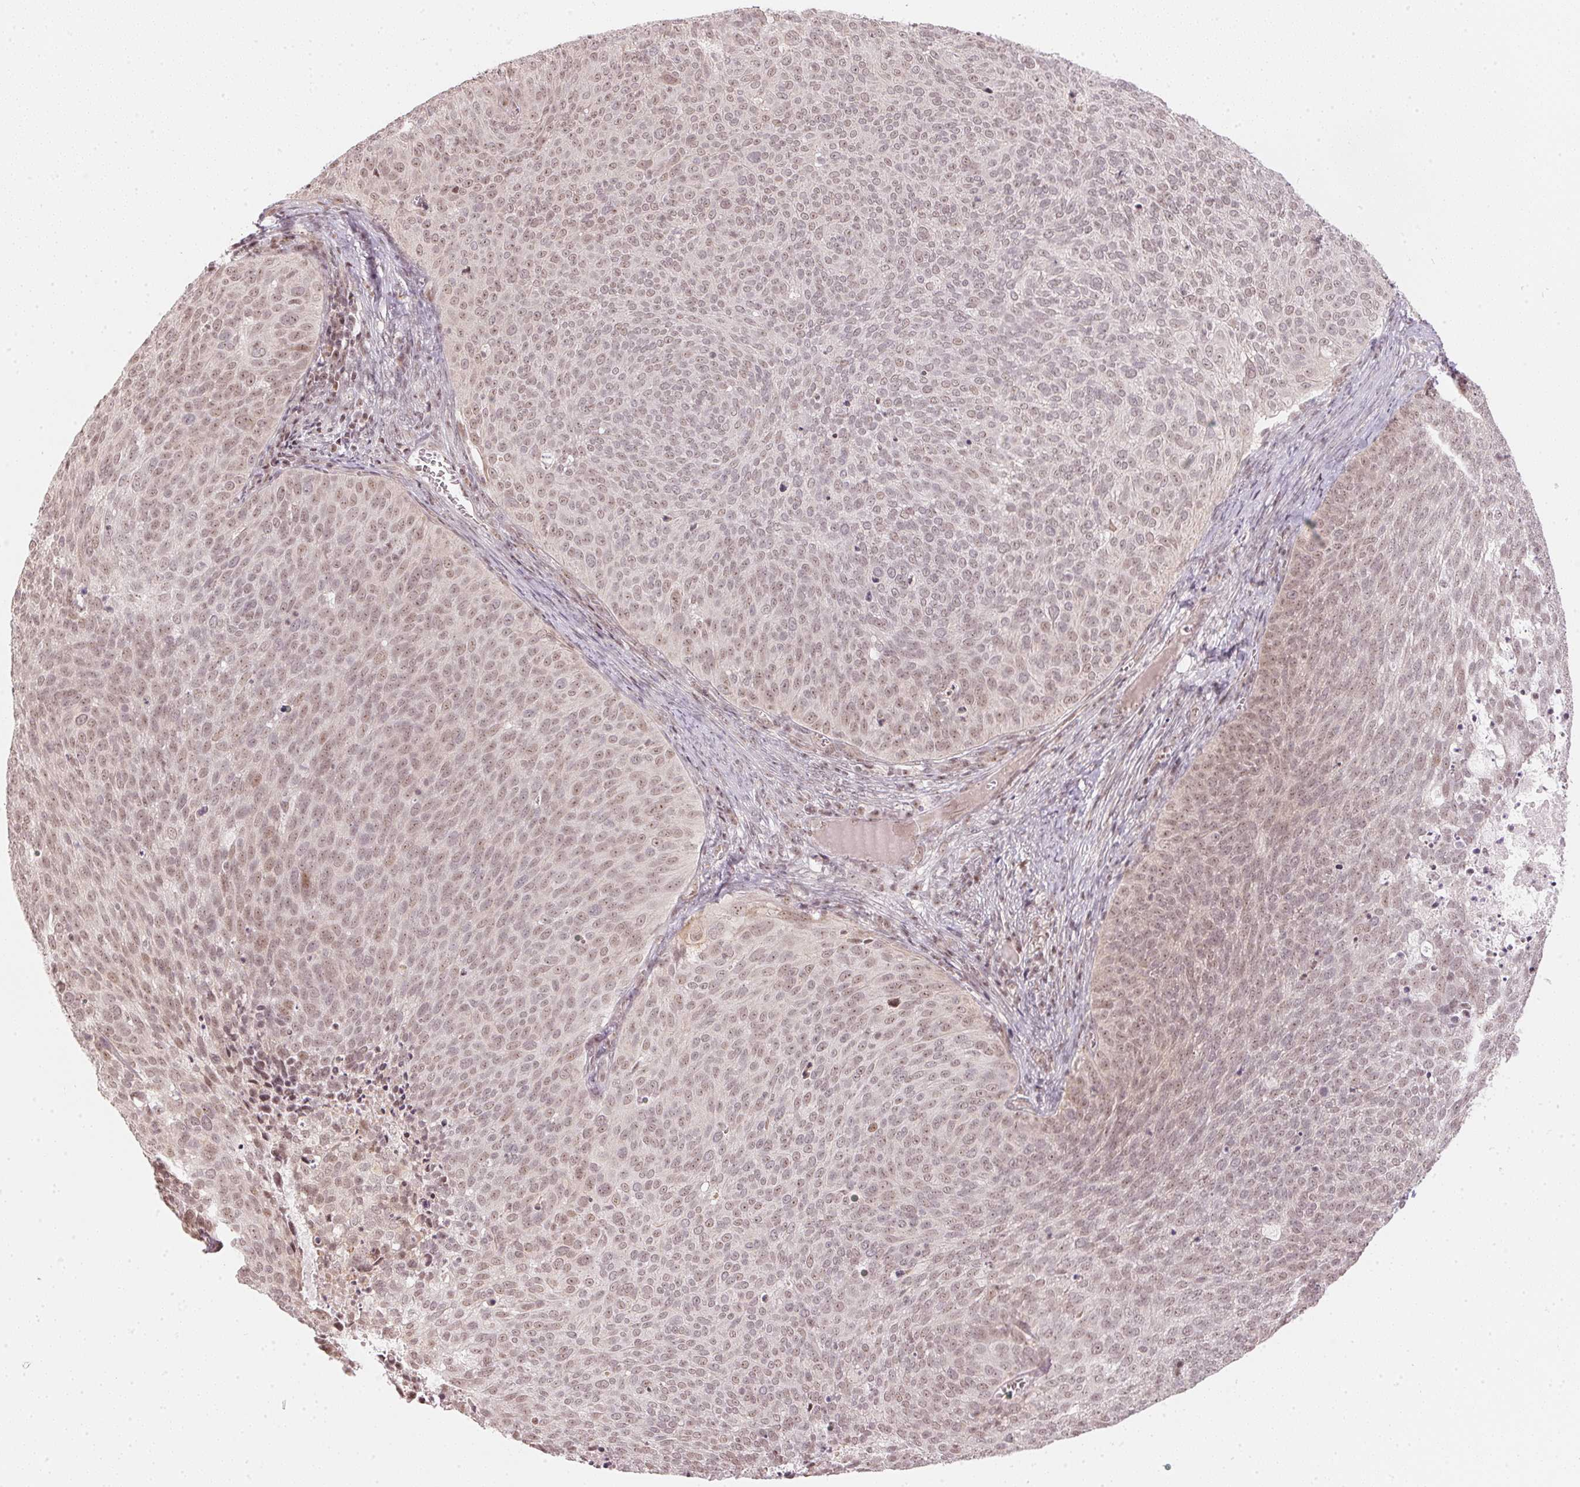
{"staining": {"intensity": "weak", "quantity": ">75%", "location": "nuclear"}, "tissue": "cervical cancer", "cell_type": "Tumor cells", "image_type": "cancer", "snomed": [{"axis": "morphology", "description": "Squamous cell carcinoma, NOS"}, {"axis": "topography", "description": "Cervix"}], "caption": "Cervical cancer stained for a protein (brown) displays weak nuclear positive positivity in approximately >75% of tumor cells.", "gene": "KAT6A", "patient": {"sex": "female", "age": 39}}